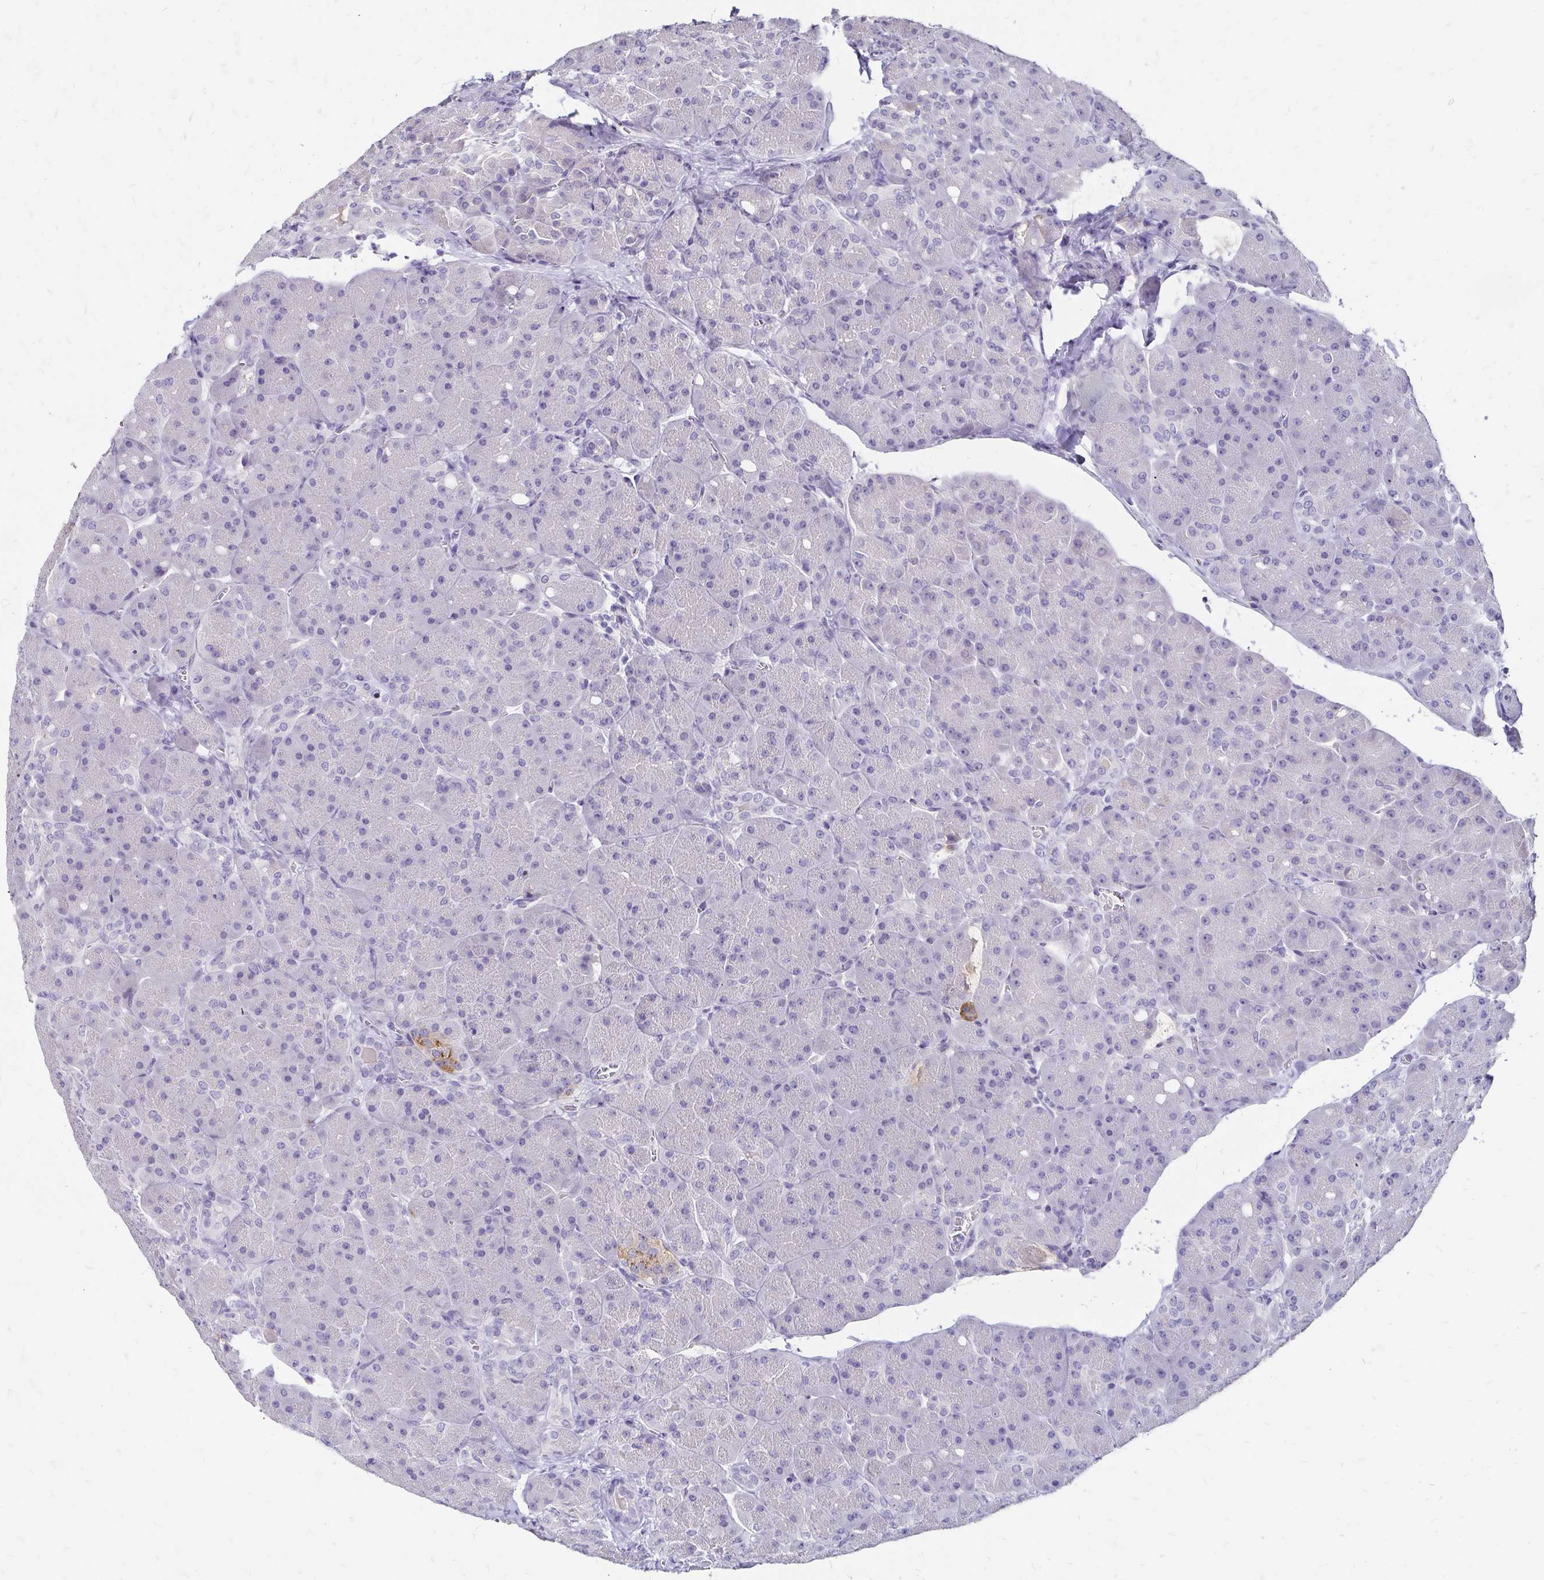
{"staining": {"intensity": "negative", "quantity": "none", "location": "none"}, "tissue": "pancreas", "cell_type": "Exocrine glandular cells", "image_type": "normal", "snomed": [{"axis": "morphology", "description": "Normal tissue, NOS"}, {"axis": "topography", "description": "Pancreas"}], "caption": "High magnification brightfield microscopy of normal pancreas stained with DAB (brown) and counterstained with hematoxylin (blue): exocrine glandular cells show no significant staining.", "gene": "SCG3", "patient": {"sex": "male", "age": 55}}